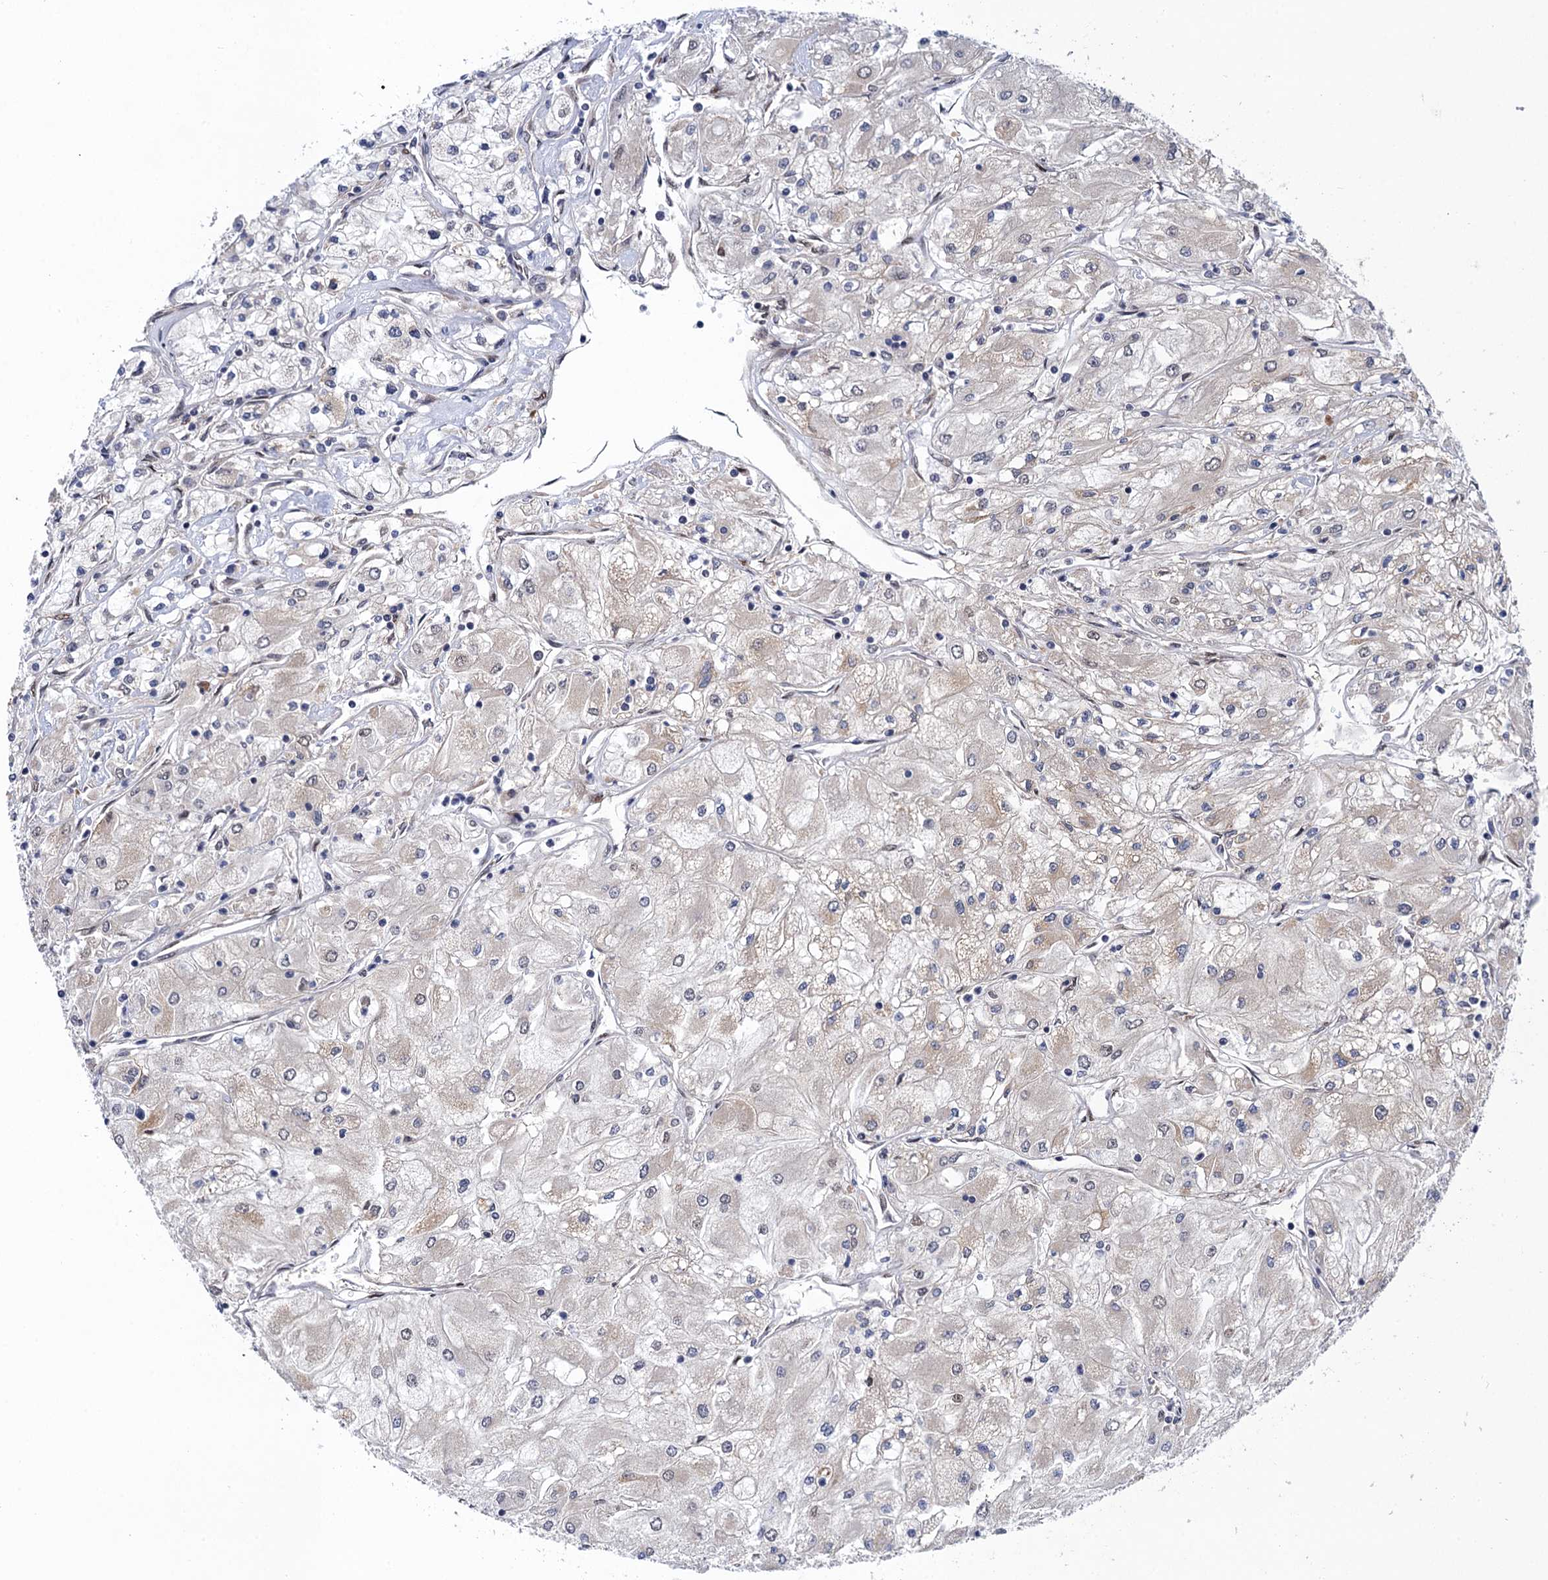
{"staining": {"intensity": "negative", "quantity": "none", "location": "none"}, "tissue": "renal cancer", "cell_type": "Tumor cells", "image_type": "cancer", "snomed": [{"axis": "morphology", "description": "Adenocarcinoma, NOS"}, {"axis": "topography", "description": "Kidney"}], "caption": "Immunohistochemical staining of renal cancer (adenocarcinoma) shows no significant expression in tumor cells.", "gene": "NEK8", "patient": {"sex": "male", "age": 80}}